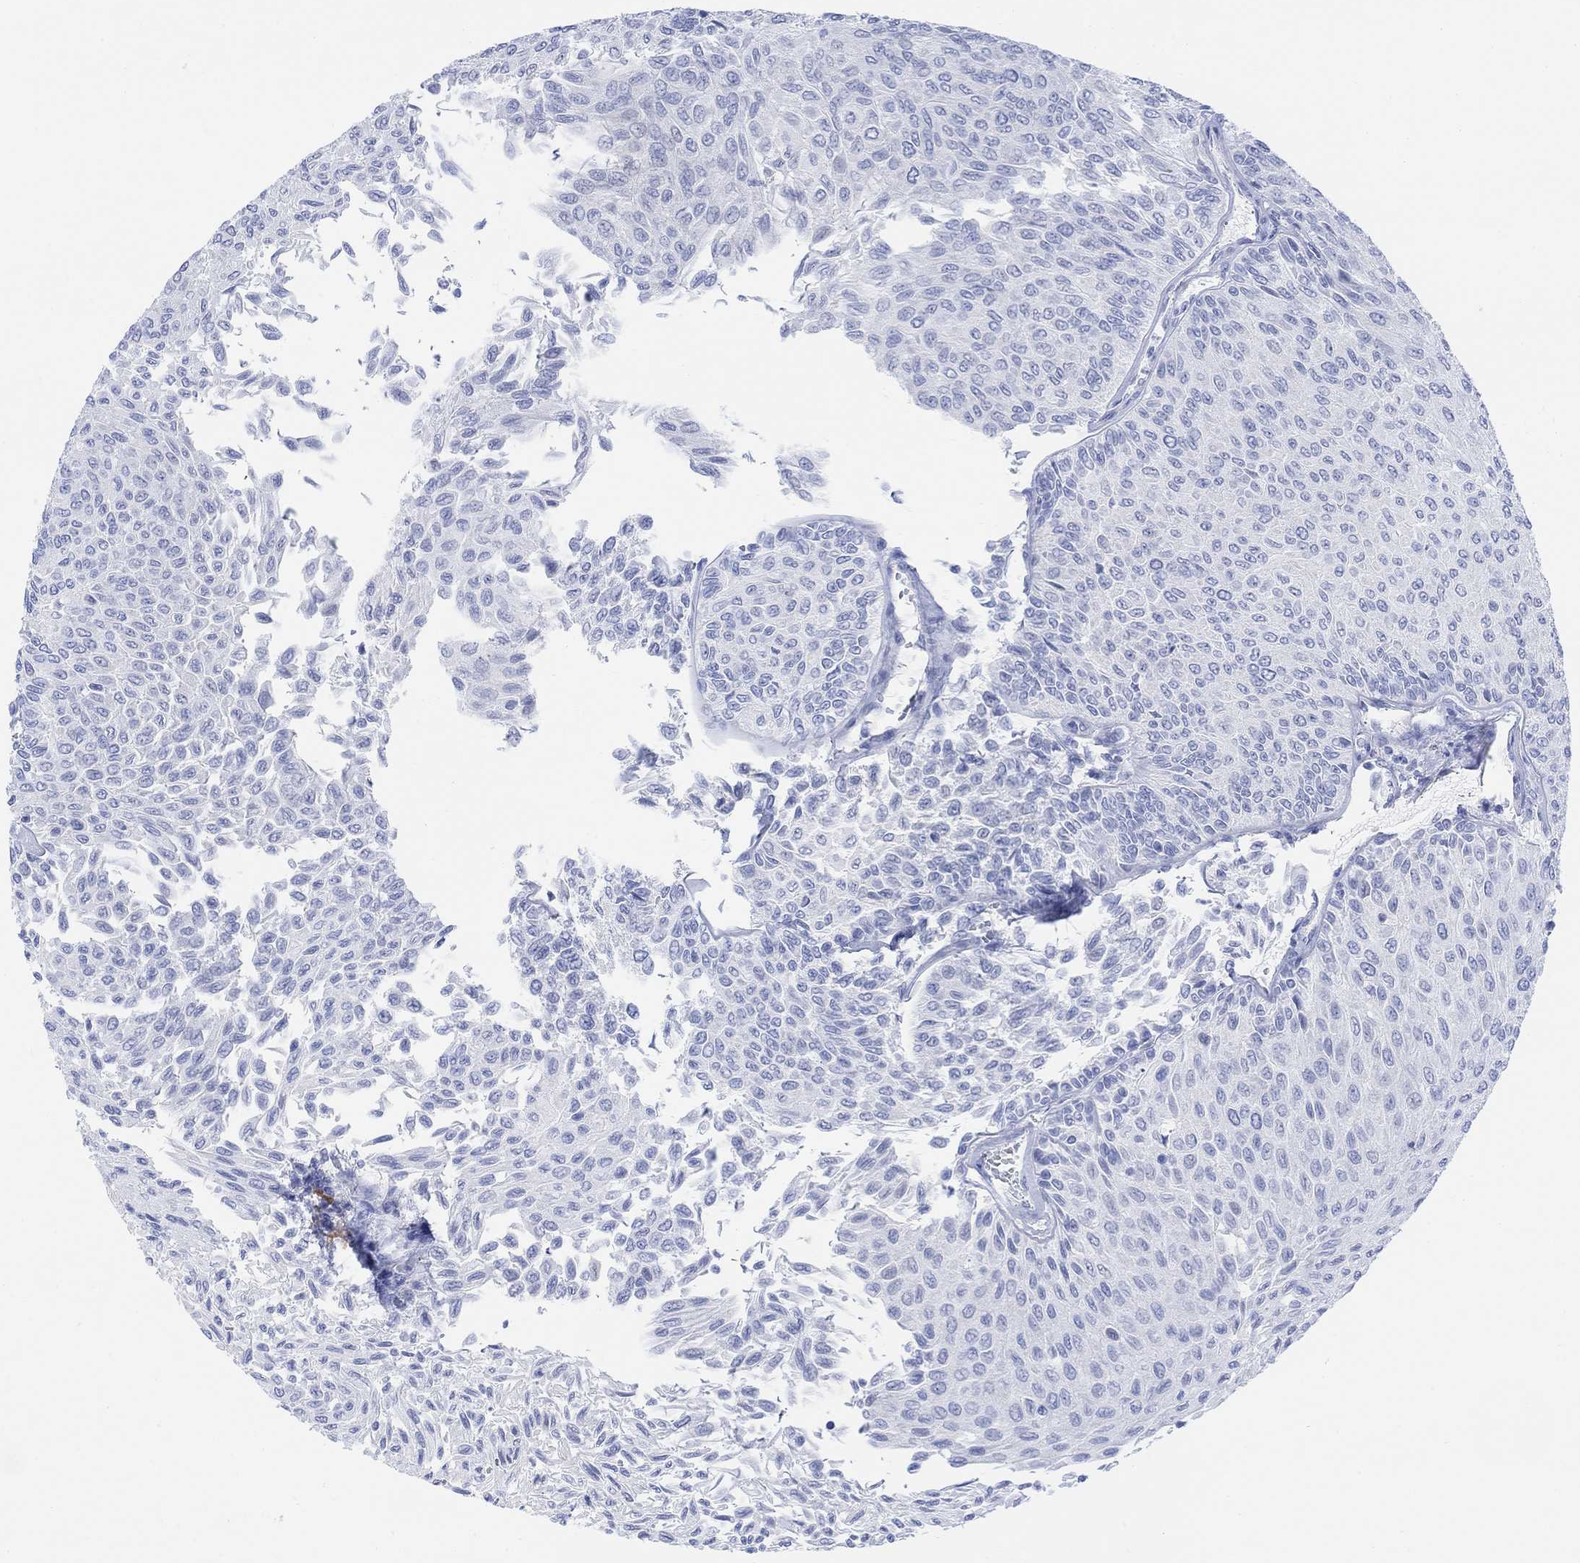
{"staining": {"intensity": "negative", "quantity": "none", "location": "none"}, "tissue": "urothelial cancer", "cell_type": "Tumor cells", "image_type": "cancer", "snomed": [{"axis": "morphology", "description": "Urothelial carcinoma, Low grade"}, {"axis": "topography", "description": "Ureter, NOS"}, {"axis": "topography", "description": "Urinary bladder"}], "caption": "Tumor cells show no significant protein staining in low-grade urothelial carcinoma.", "gene": "GNG13", "patient": {"sex": "male", "age": 78}}